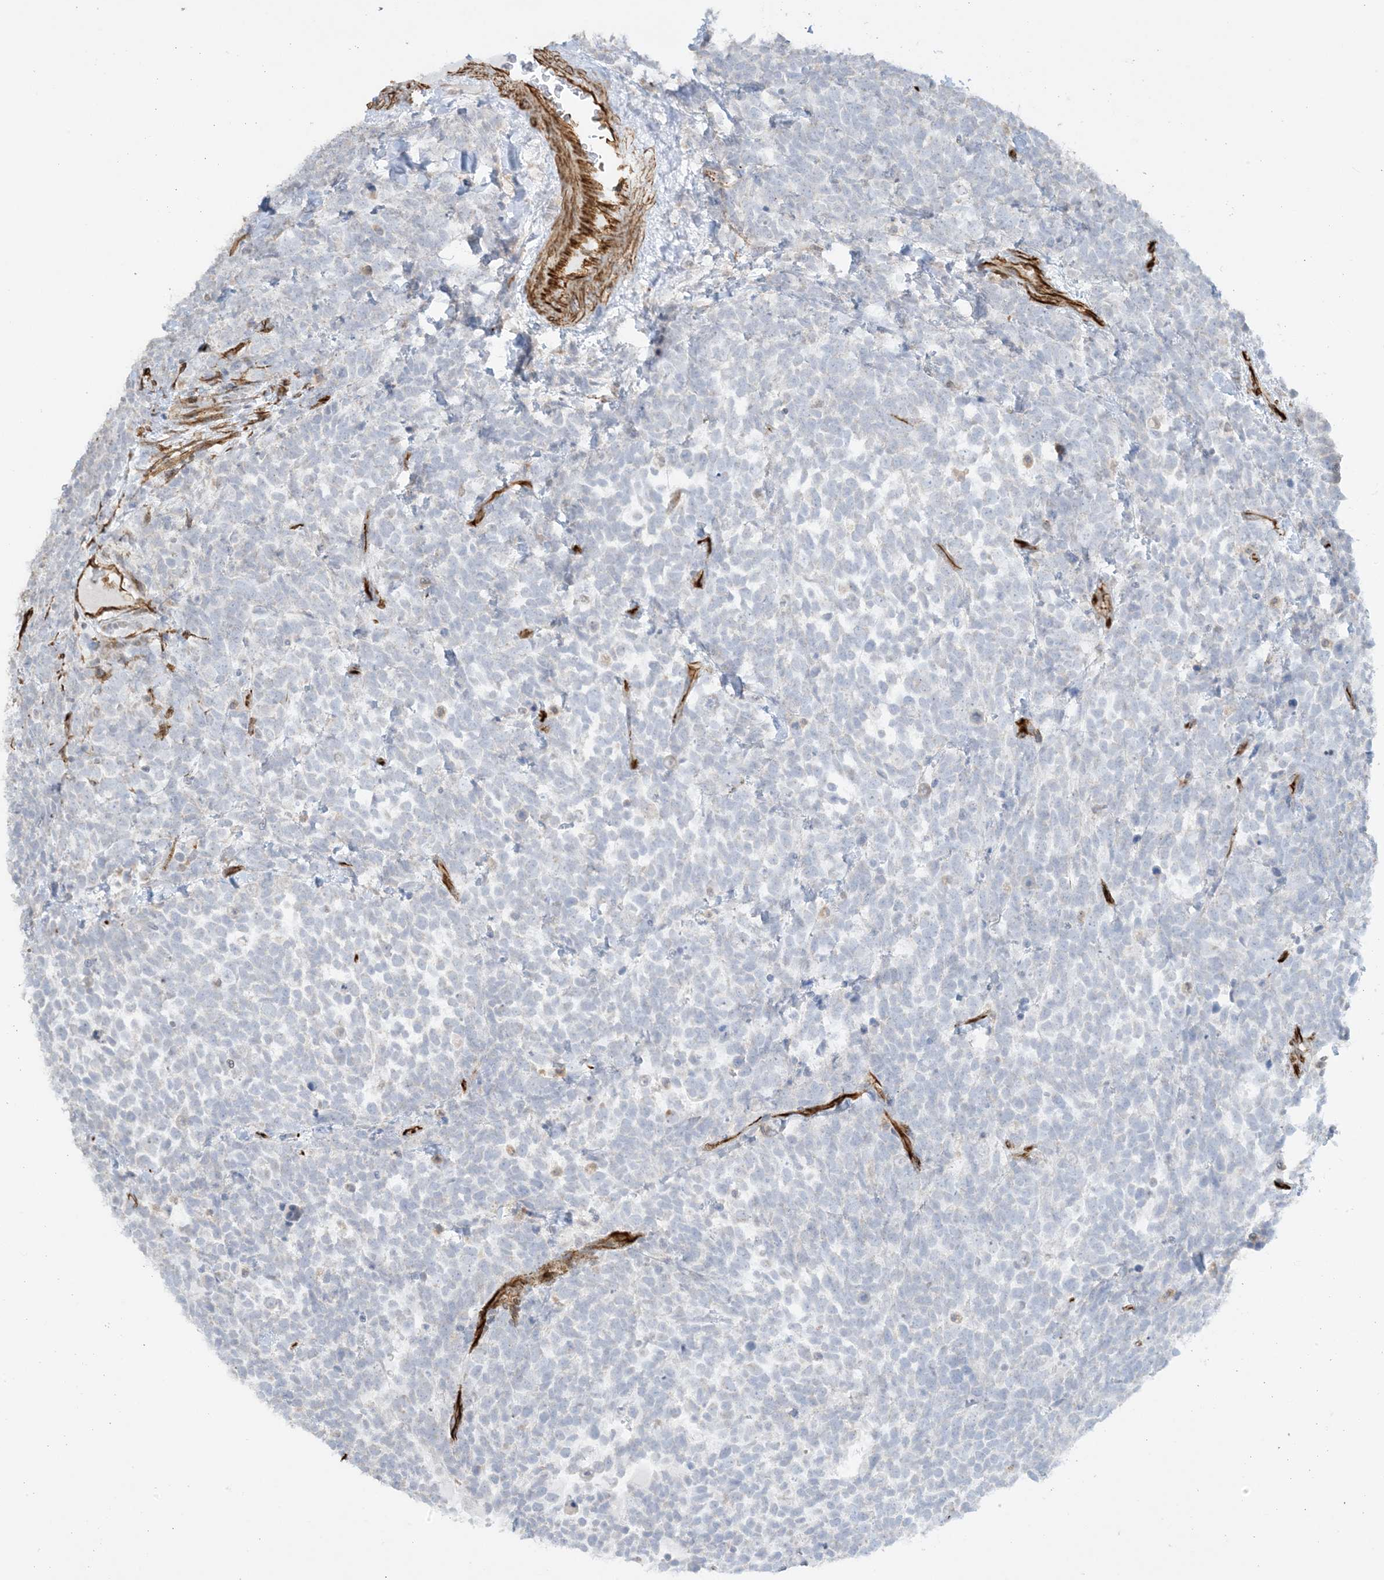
{"staining": {"intensity": "negative", "quantity": "none", "location": "none"}, "tissue": "urothelial cancer", "cell_type": "Tumor cells", "image_type": "cancer", "snomed": [{"axis": "morphology", "description": "Urothelial carcinoma, High grade"}, {"axis": "topography", "description": "Urinary bladder"}], "caption": "An immunohistochemistry micrograph of urothelial cancer is shown. There is no staining in tumor cells of urothelial cancer.", "gene": "AGA", "patient": {"sex": "female", "age": 82}}